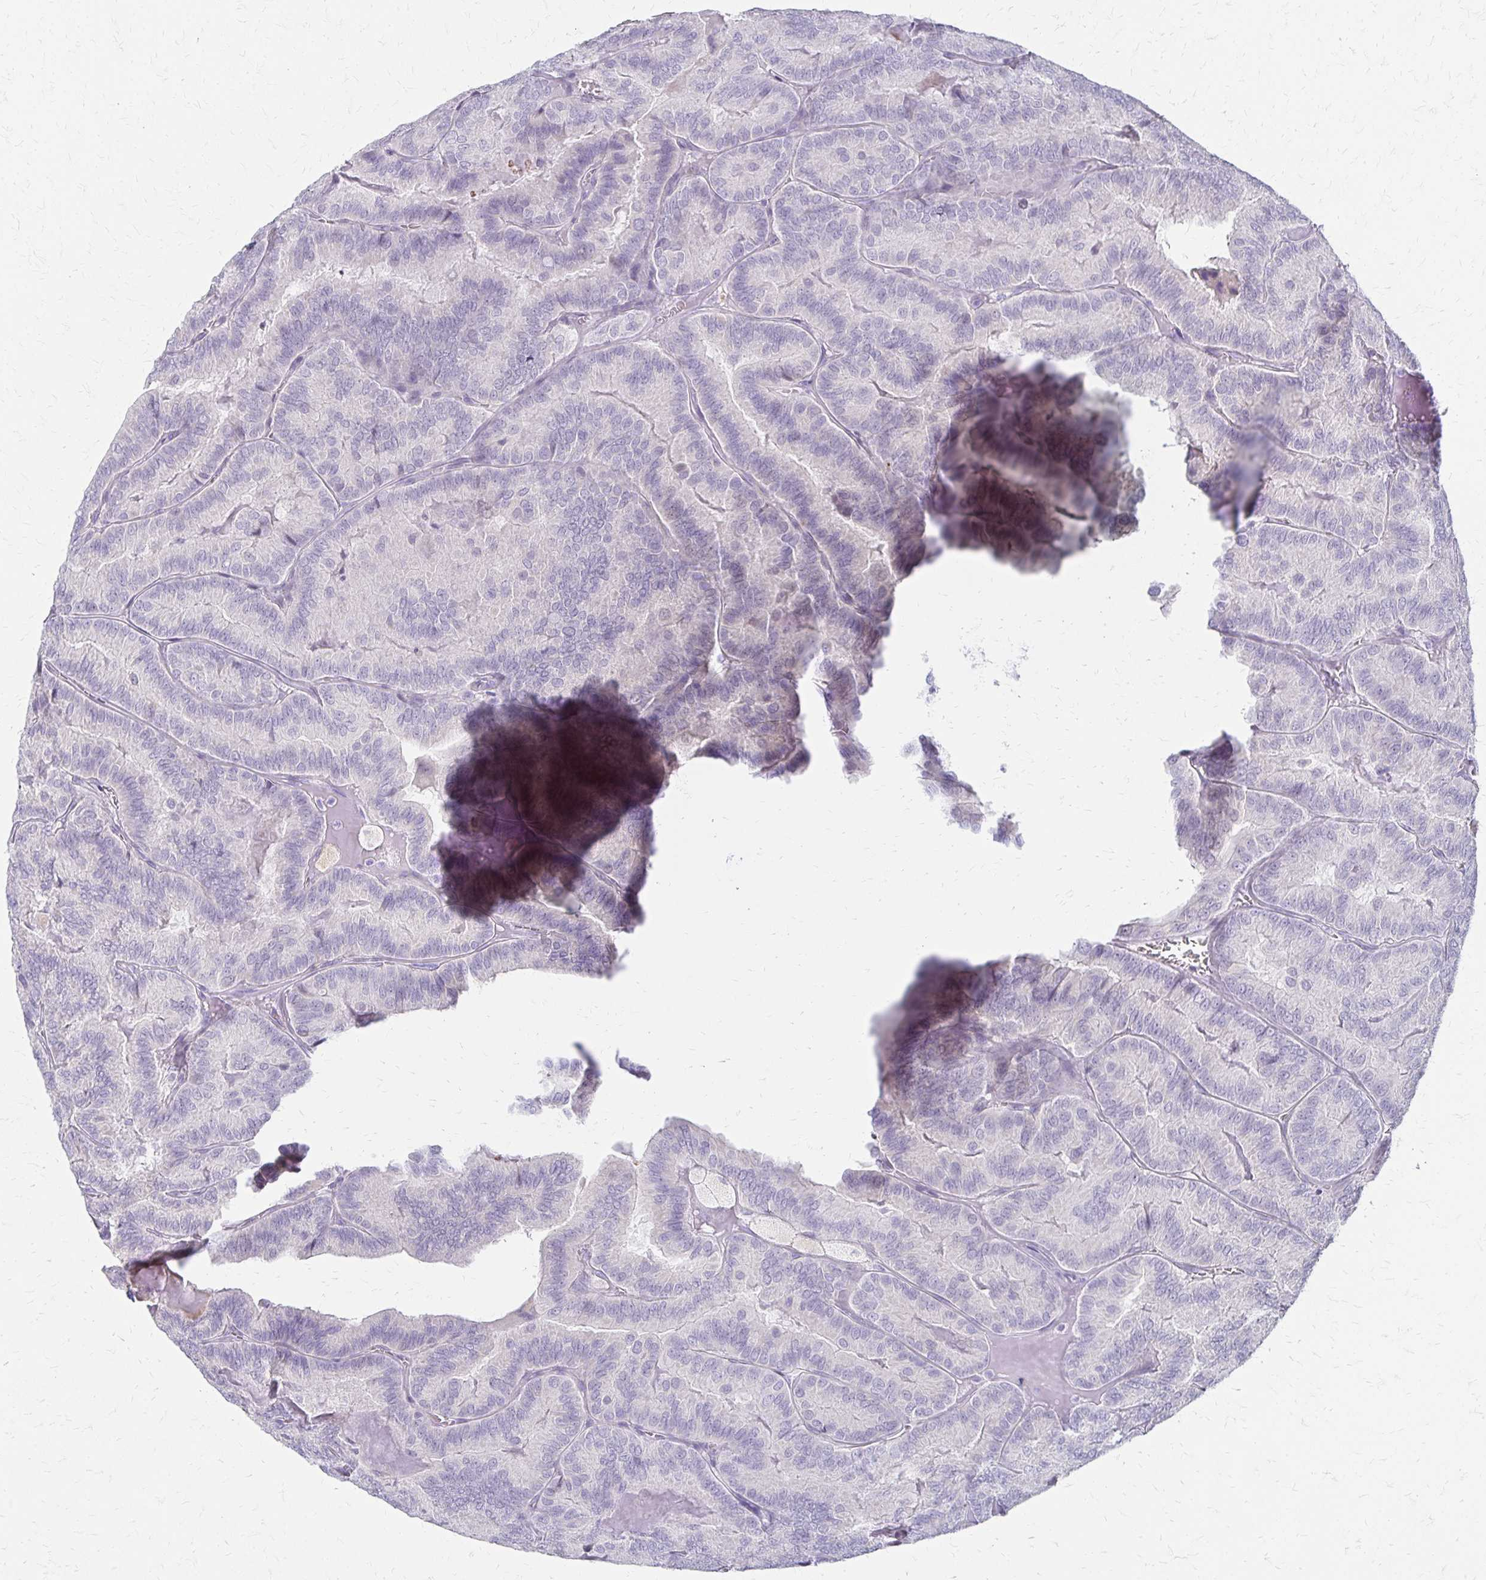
{"staining": {"intensity": "negative", "quantity": "none", "location": "none"}, "tissue": "thyroid cancer", "cell_type": "Tumor cells", "image_type": "cancer", "snomed": [{"axis": "morphology", "description": "Papillary adenocarcinoma, NOS"}, {"axis": "topography", "description": "Thyroid gland"}], "caption": "High power microscopy photomicrograph of an IHC image of papillary adenocarcinoma (thyroid), revealing no significant expression in tumor cells. (DAB IHC with hematoxylin counter stain).", "gene": "ACP5", "patient": {"sex": "female", "age": 75}}